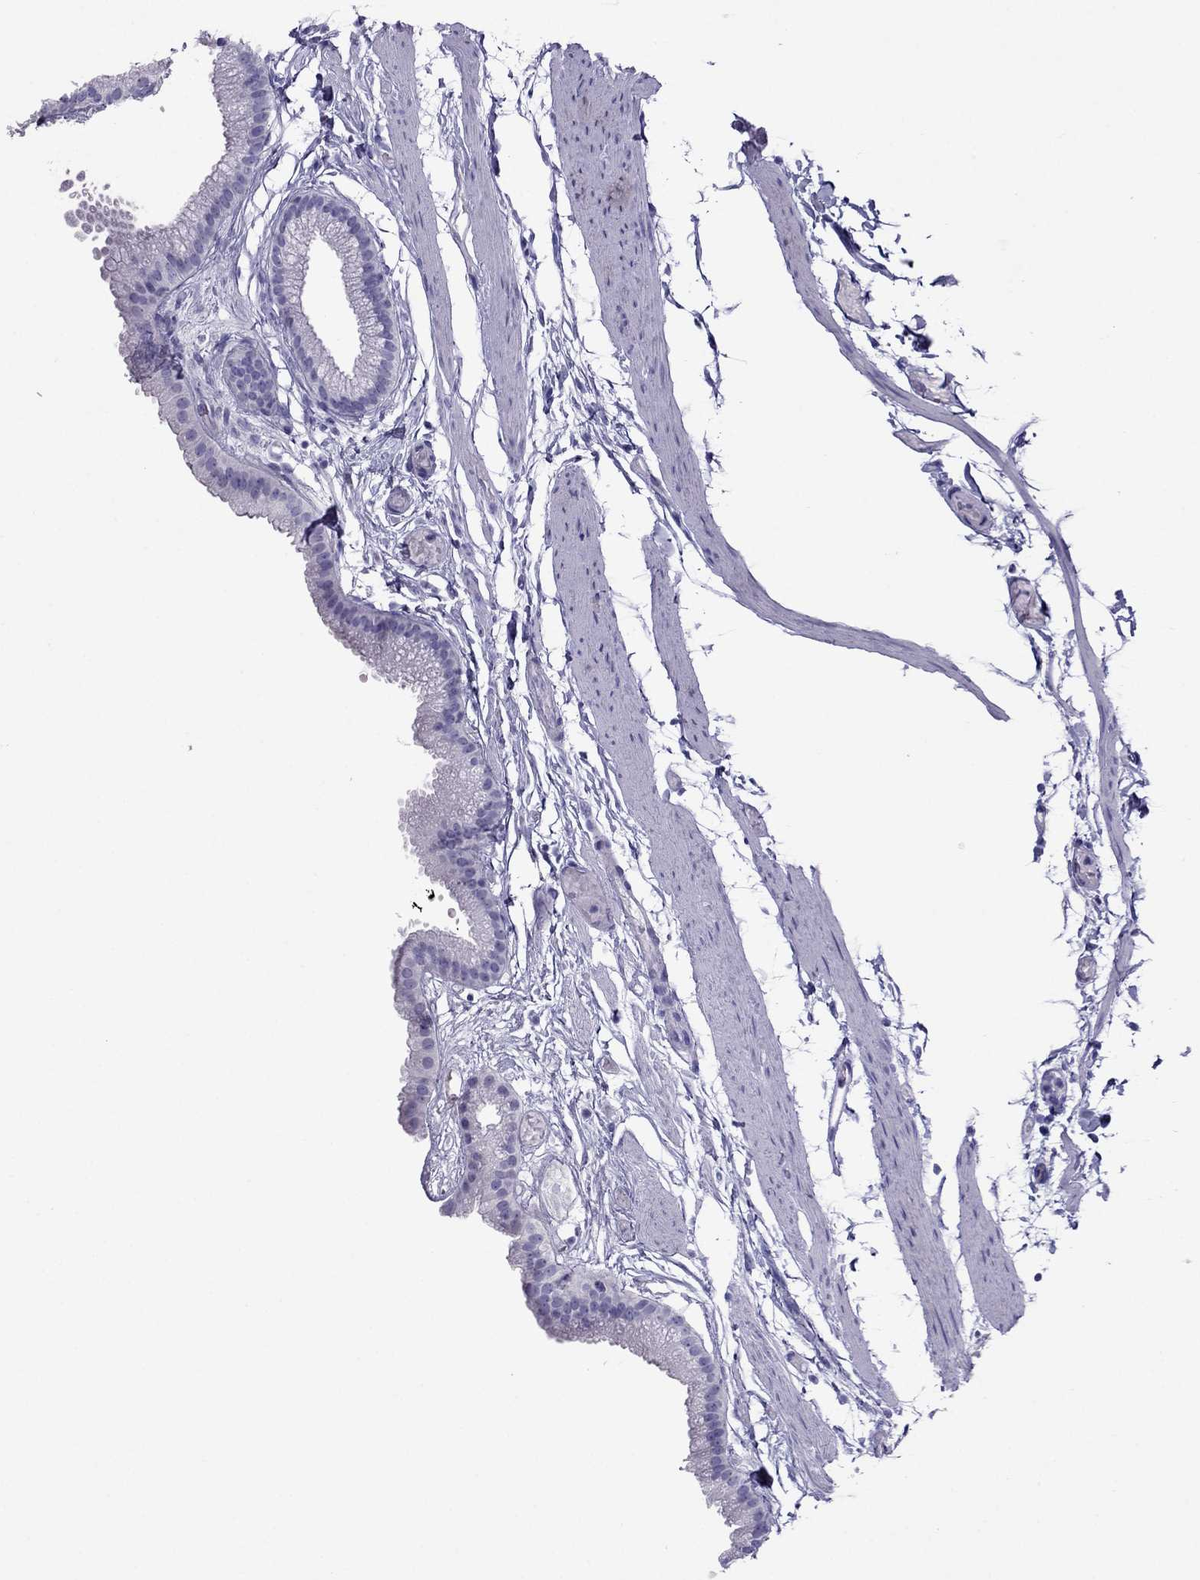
{"staining": {"intensity": "negative", "quantity": "none", "location": "none"}, "tissue": "gallbladder", "cell_type": "Glandular cells", "image_type": "normal", "snomed": [{"axis": "morphology", "description": "Normal tissue, NOS"}, {"axis": "topography", "description": "Gallbladder"}], "caption": "Gallbladder stained for a protein using immunohistochemistry exhibits no staining glandular cells.", "gene": "MYL11", "patient": {"sex": "female", "age": 45}}